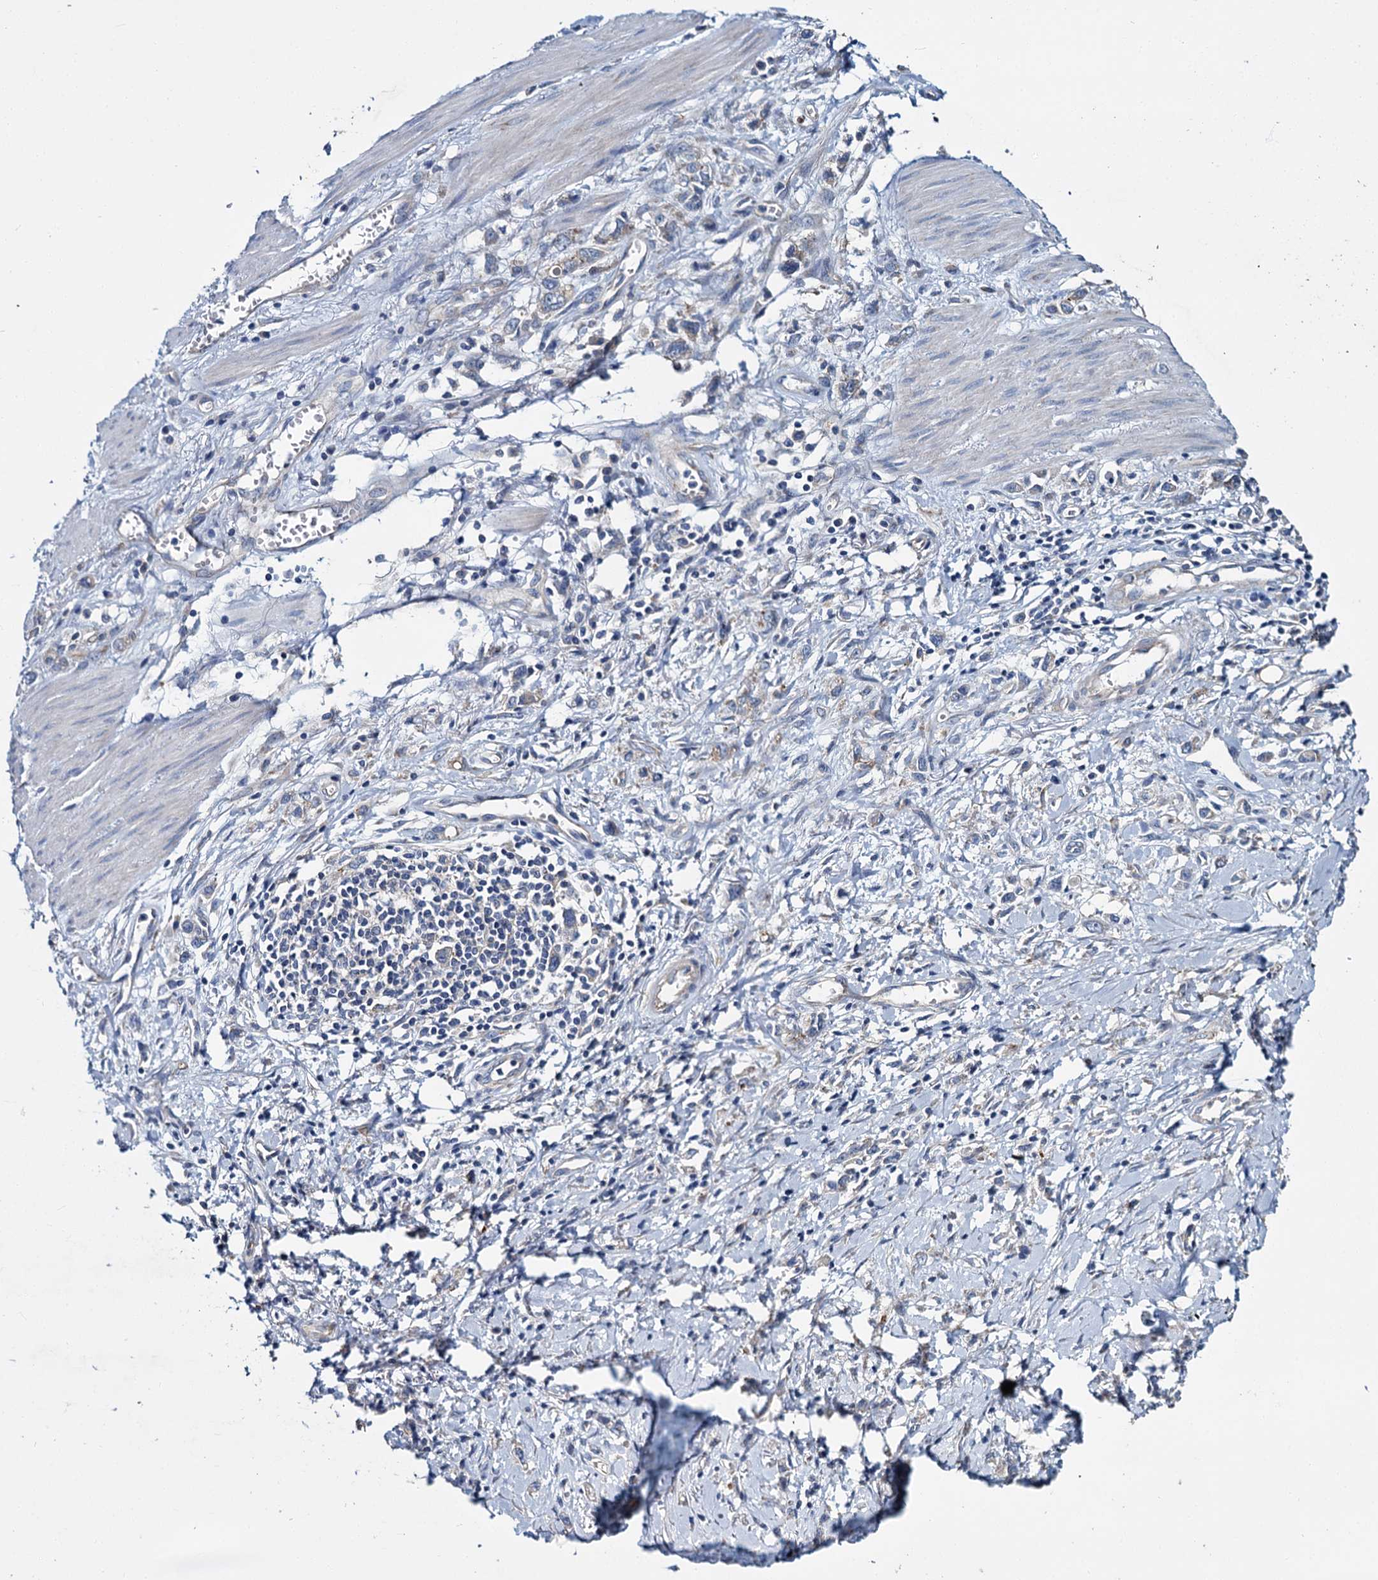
{"staining": {"intensity": "weak", "quantity": "<25%", "location": "cytoplasmic/membranous"}, "tissue": "stomach cancer", "cell_type": "Tumor cells", "image_type": "cancer", "snomed": [{"axis": "morphology", "description": "Adenocarcinoma, NOS"}, {"axis": "topography", "description": "Stomach"}], "caption": "This is a image of immunohistochemistry (IHC) staining of stomach cancer, which shows no expression in tumor cells.", "gene": "CEP295", "patient": {"sex": "female", "age": 76}}